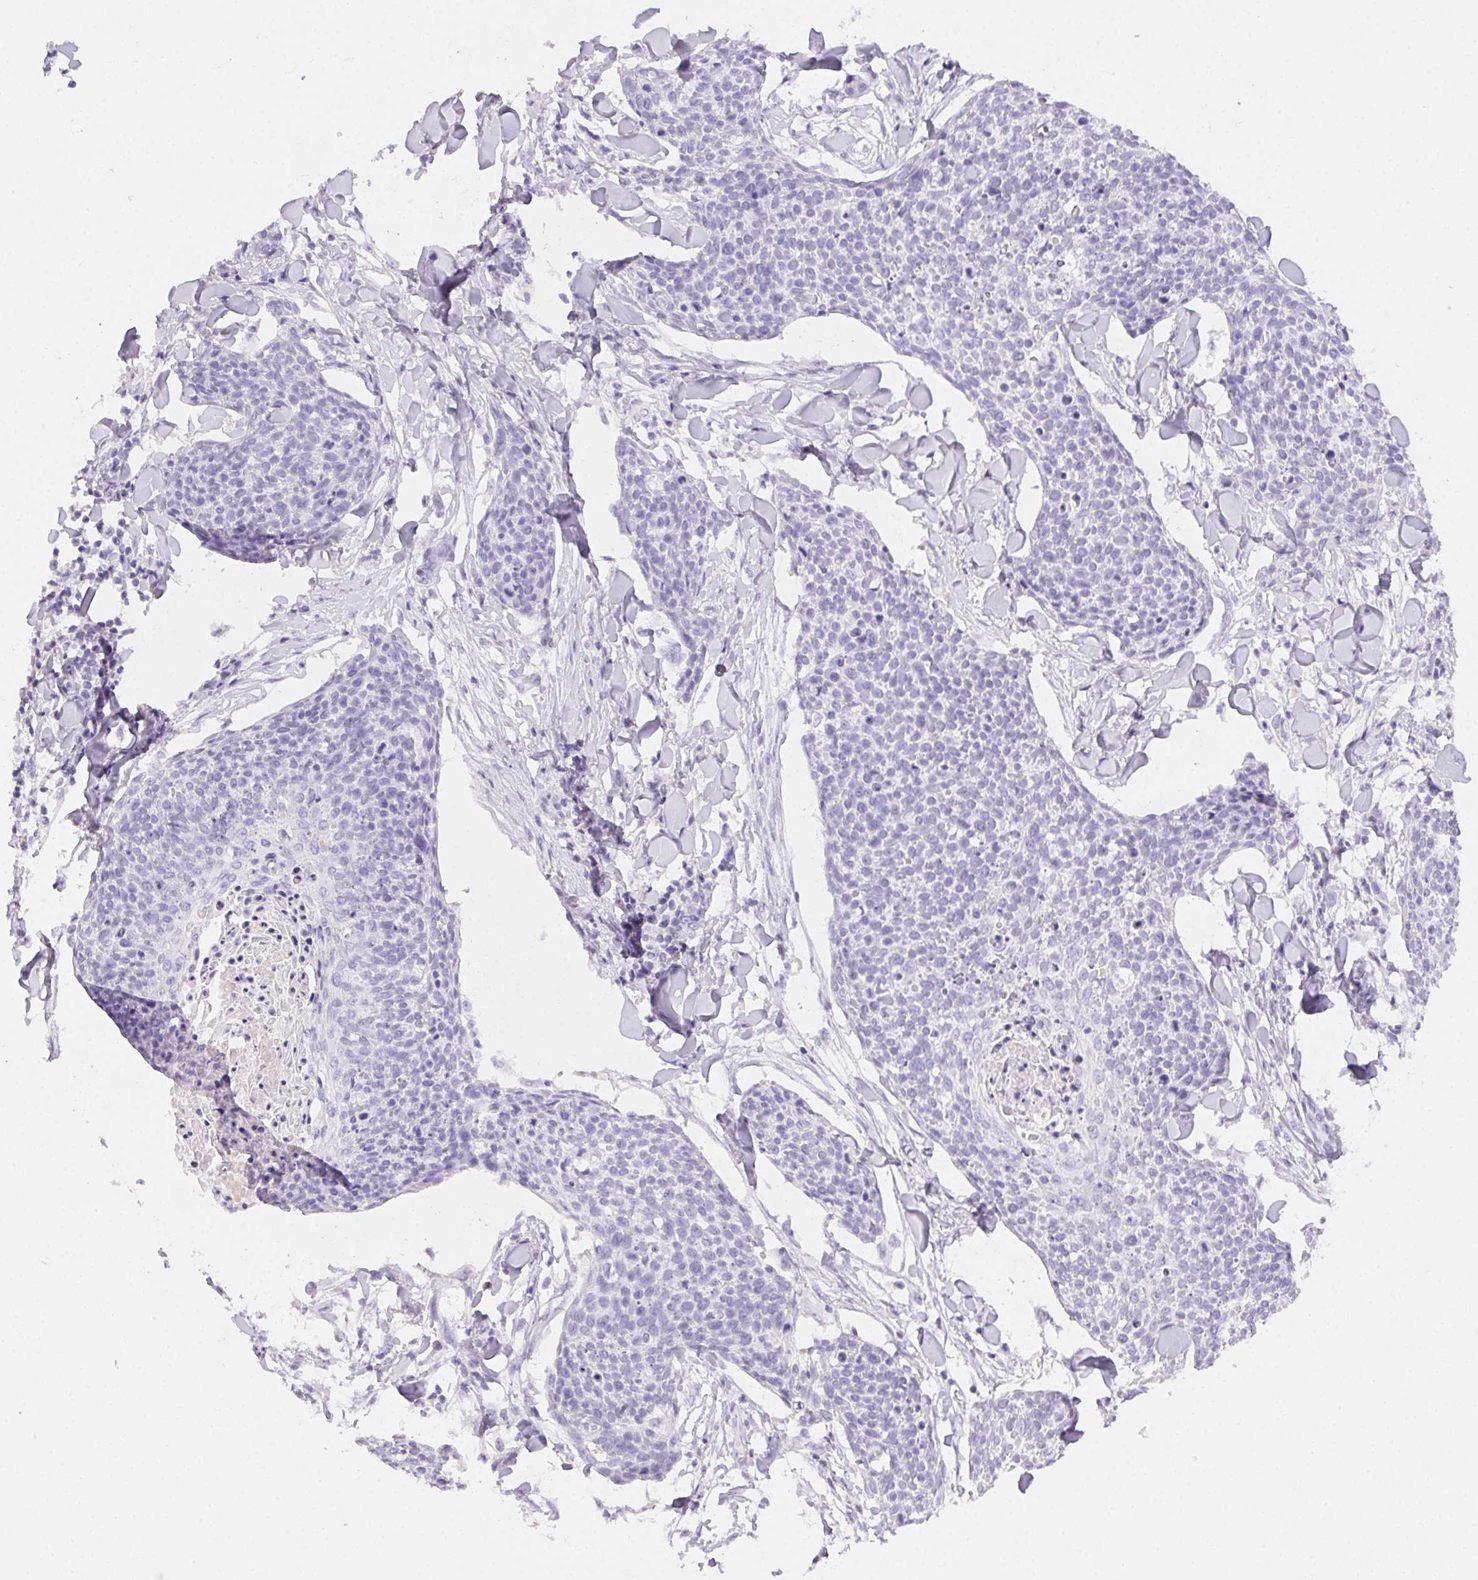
{"staining": {"intensity": "negative", "quantity": "none", "location": "none"}, "tissue": "skin cancer", "cell_type": "Tumor cells", "image_type": "cancer", "snomed": [{"axis": "morphology", "description": "Squamous cell carcinoma, NOS"}, {"axis": "topography", "description": "Skin"}, {"axis": "topography", "description": "Vulva"}], "caption": "Immunohistochemistry (IHC) photomicrograph of neoplastic tissue: skin cancer stained with DAB reveals no significant protein staining in tumor cells.", "gene": "PADI4", "patient": {"sex": "female", "age": 75}}